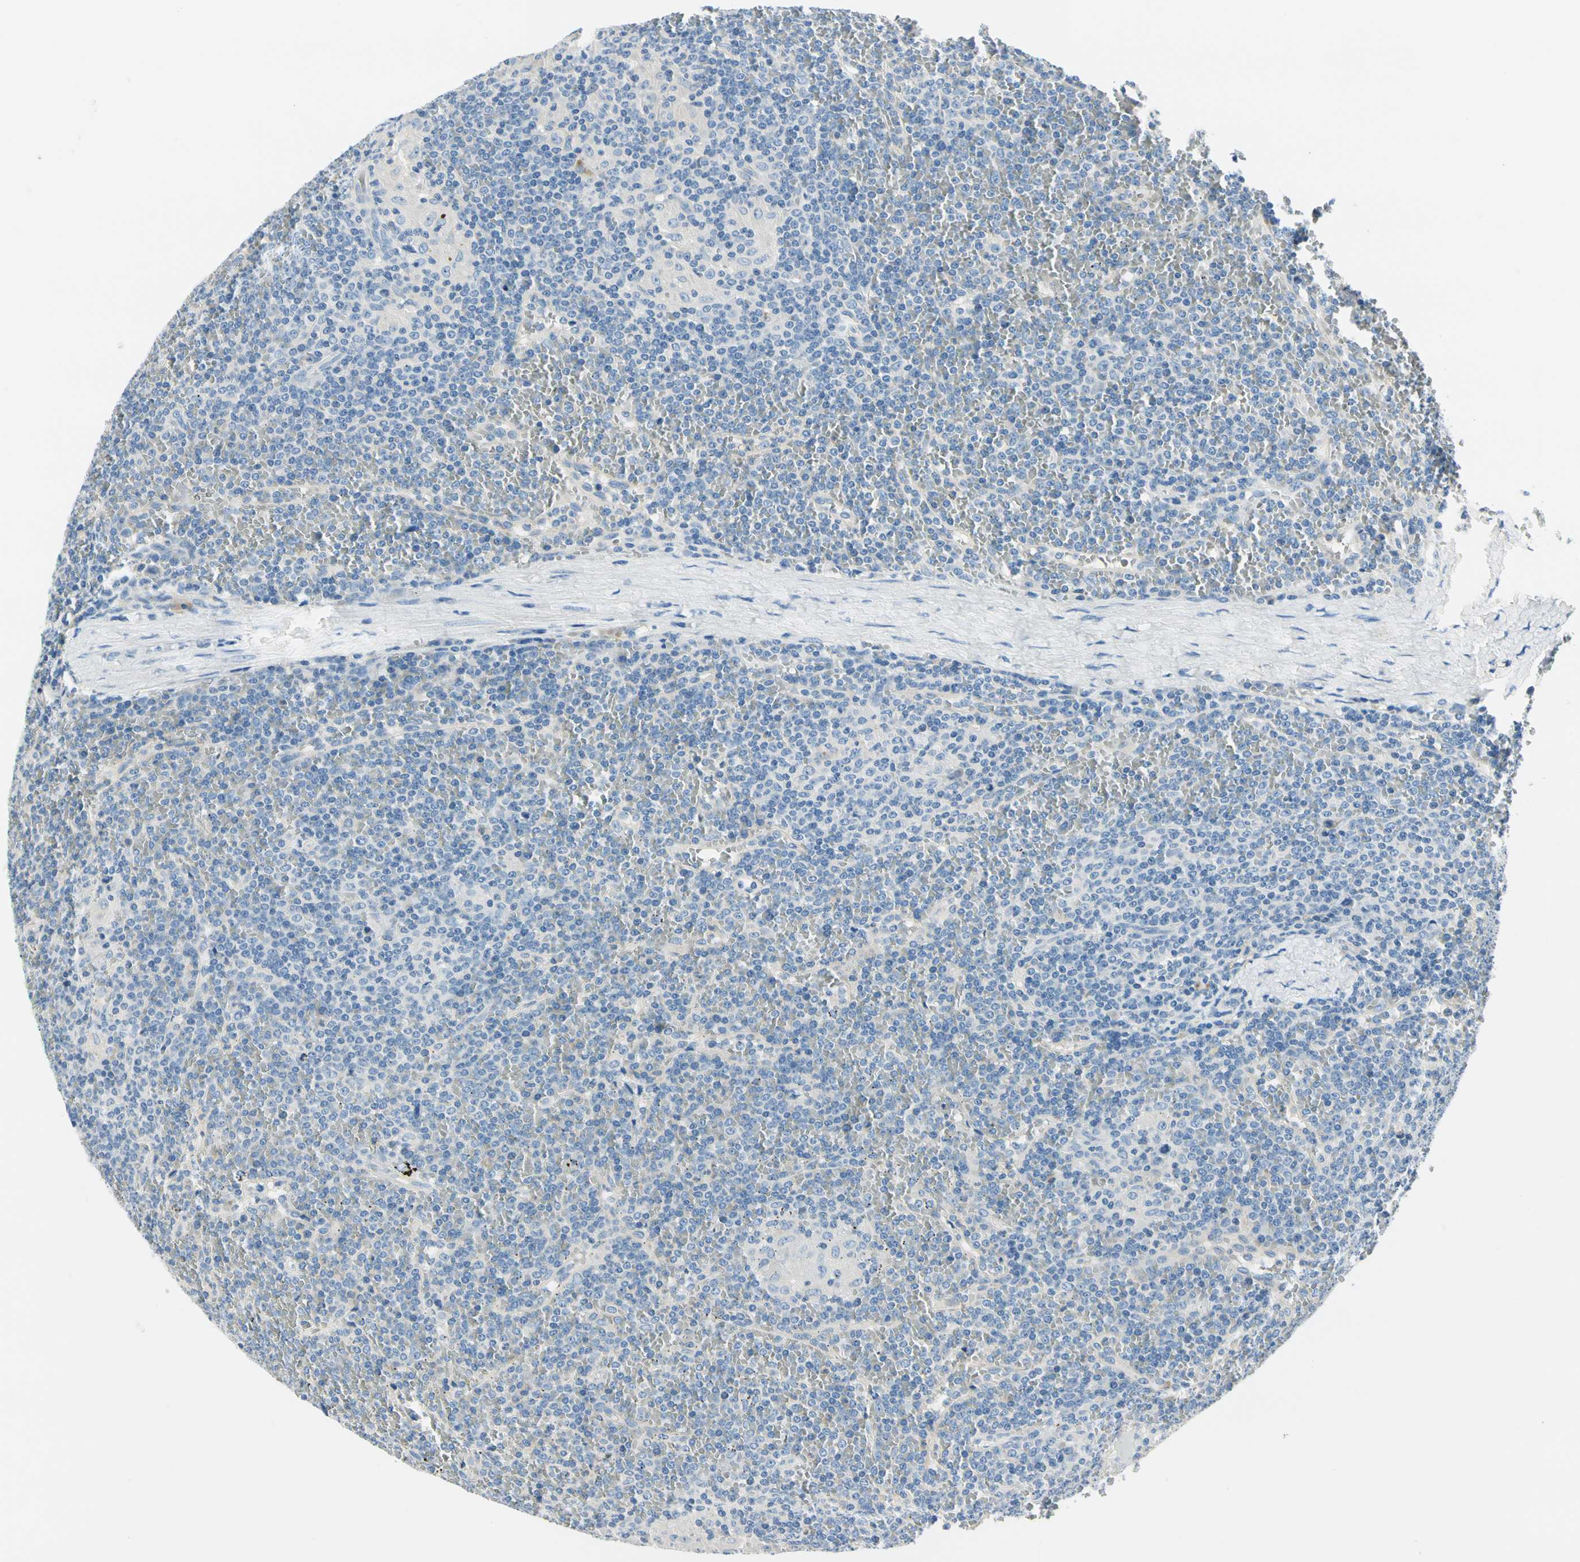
{"staining": {"intensity": "negative", "quantity": "none", "location": "none"}, "tissue": "lymphoma", "cell_type": "Tumor cells", "image_type": "cancer", "snomed": [{"axis": "morphology", "description": "Malignant lymphoma, non-Hodgkin's type, Low grade"}, {"axis": "topography", "description": "Spleen"}], "caption": "Lymphoma stained for a protein using IHC shows no staining tumor cells.", "gene": "TGFBR3", "patient": {"sex": "female", "age": 19}}